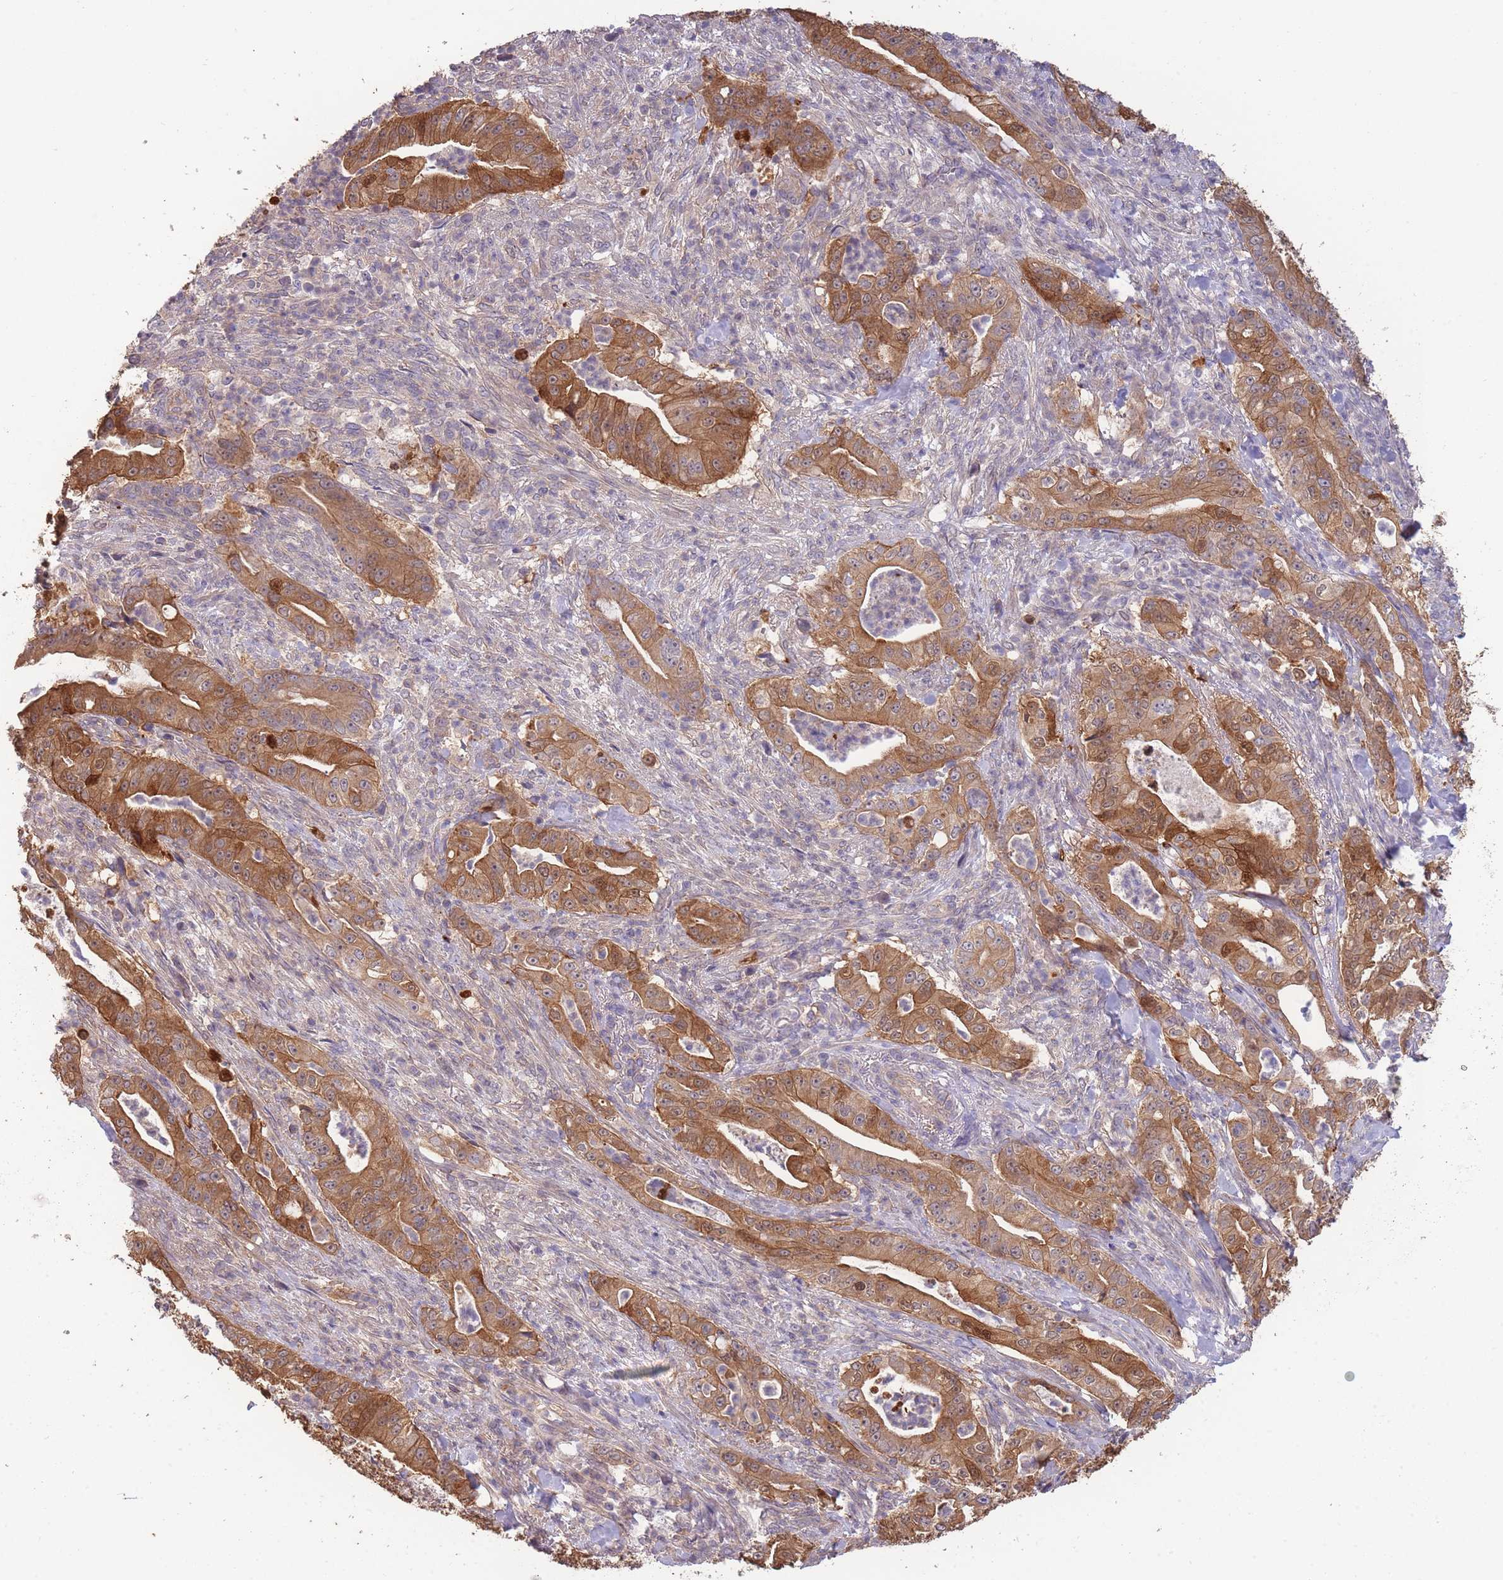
{"staining": {"intensity": "strong", "quantity": ">75%", "location": "cytoplasmic/membranous"}, "tissue": "pancreatic cancer", "cell_type": "Tumor cells", "image_type": "cancer", "snomed": [{"axis": "morphology", "description": "Adenocarcinoma, NOS"}, {"axis": "topography", "description": "Pancreas"}], "caption": "Immunohistochemistry (IHC) micrograph of neoplastic tissue: adenocarcinoma (pancreatic) stained using immunohistochemistry shows high levels of strong protein expression localized specifically in the cytoplasmic/membranous of tumor cells, appearing as a cytoplasmic/membranous brown color.", "gene": "SMC6", "patient": {"sex": "male", "age": 71}}